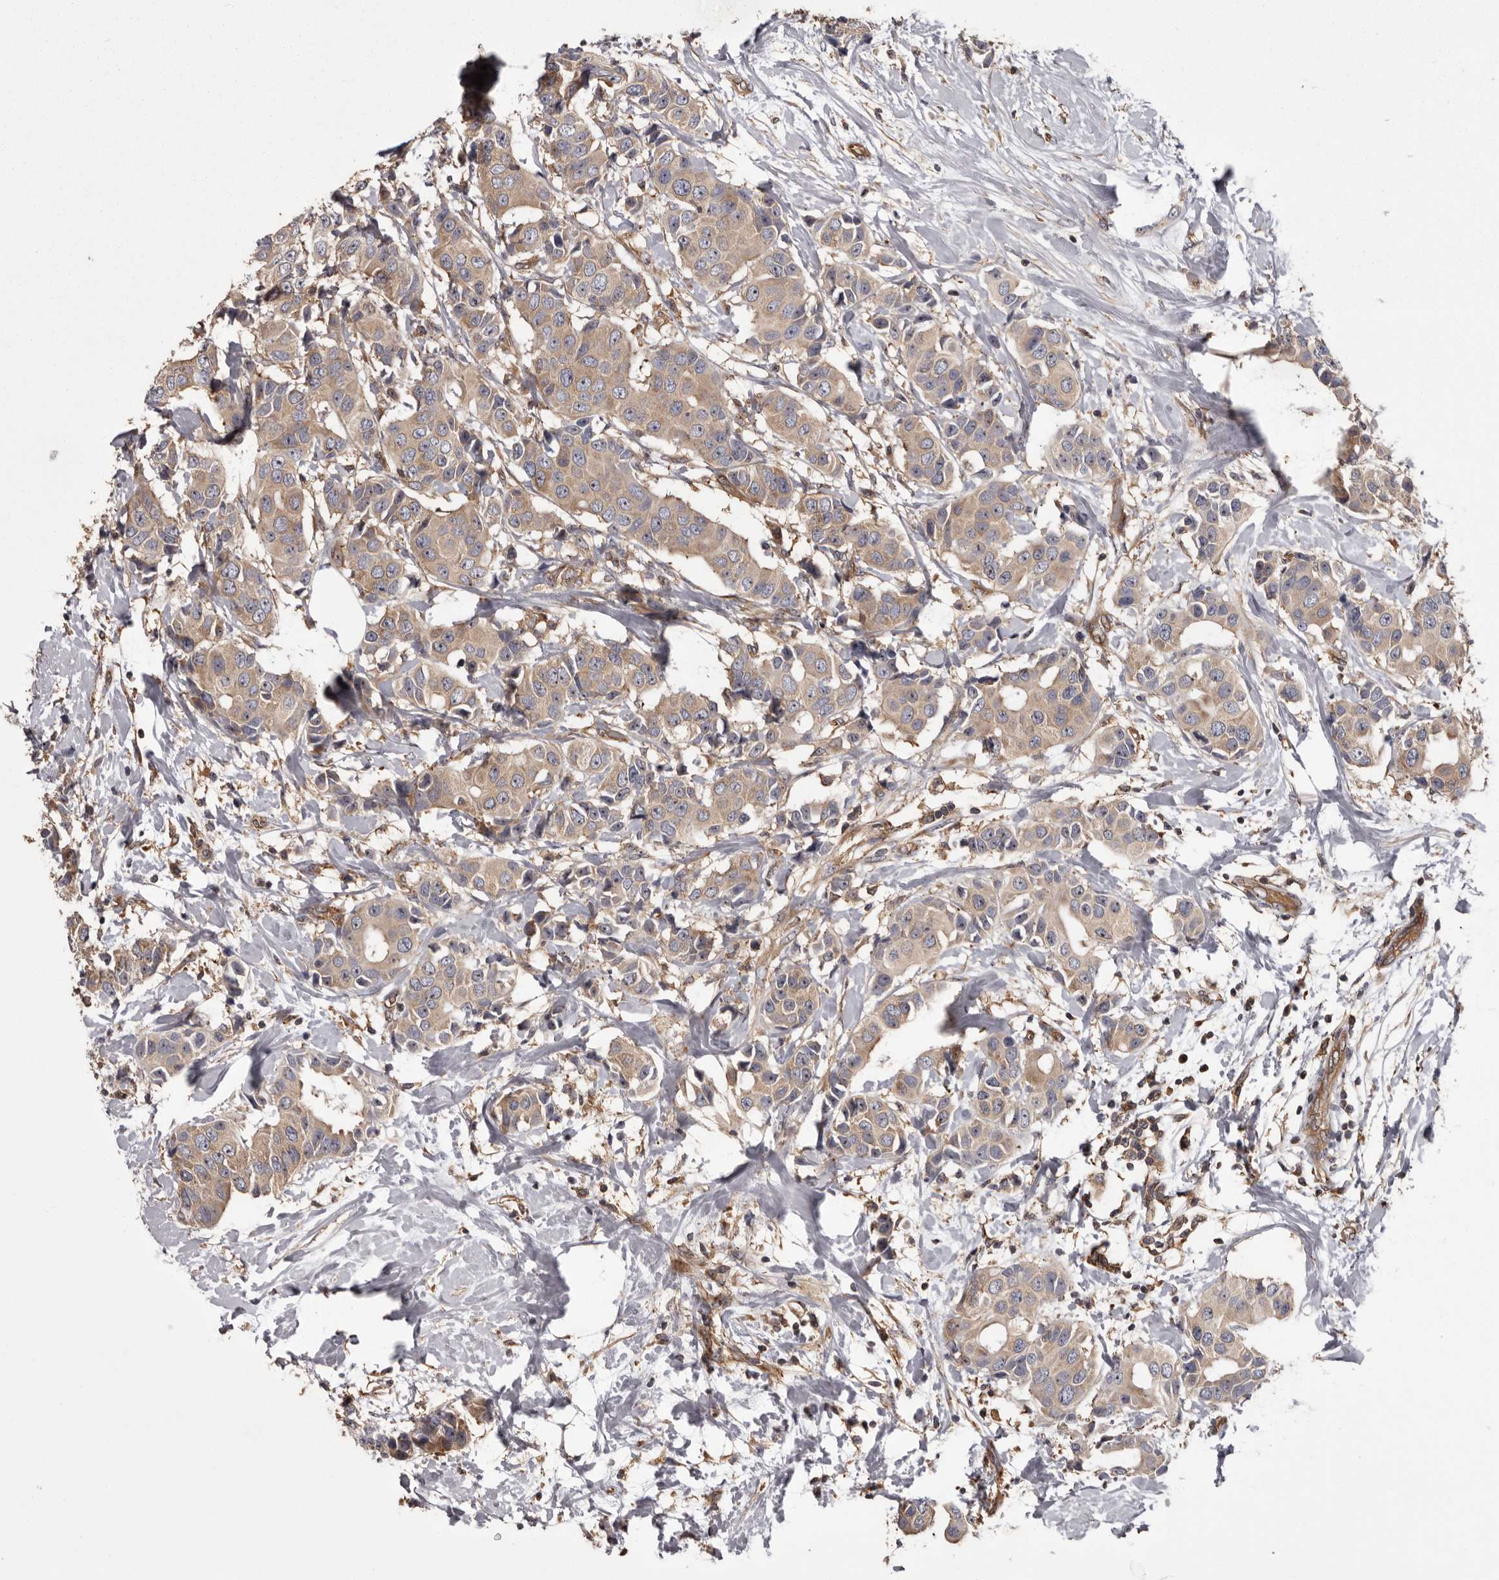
{"staining": {"intensity": "weak", "quantity": ">75%", "location": "cytoplasmic/membranous"}, "tissue": "breast cancer", "cell_type": "Tumor cells", "image_type": "cancer", "snomed": [{"axis": "morphology", "description": "Normal tissue, NOS"}, {"axis": "morphology", "description": "Duct carcinoma"}, {"axis": "topography", "description": "Breast"}], "caption": "Invasive ductal carcinoma (breast) tissue exhibits weak cytoplasmic/membranous staining in approximately >75% of tumor cells, visualized by immunohistochemistry.", "gene": "DARS1", "patient": {"sex": "female", "age": 39}}